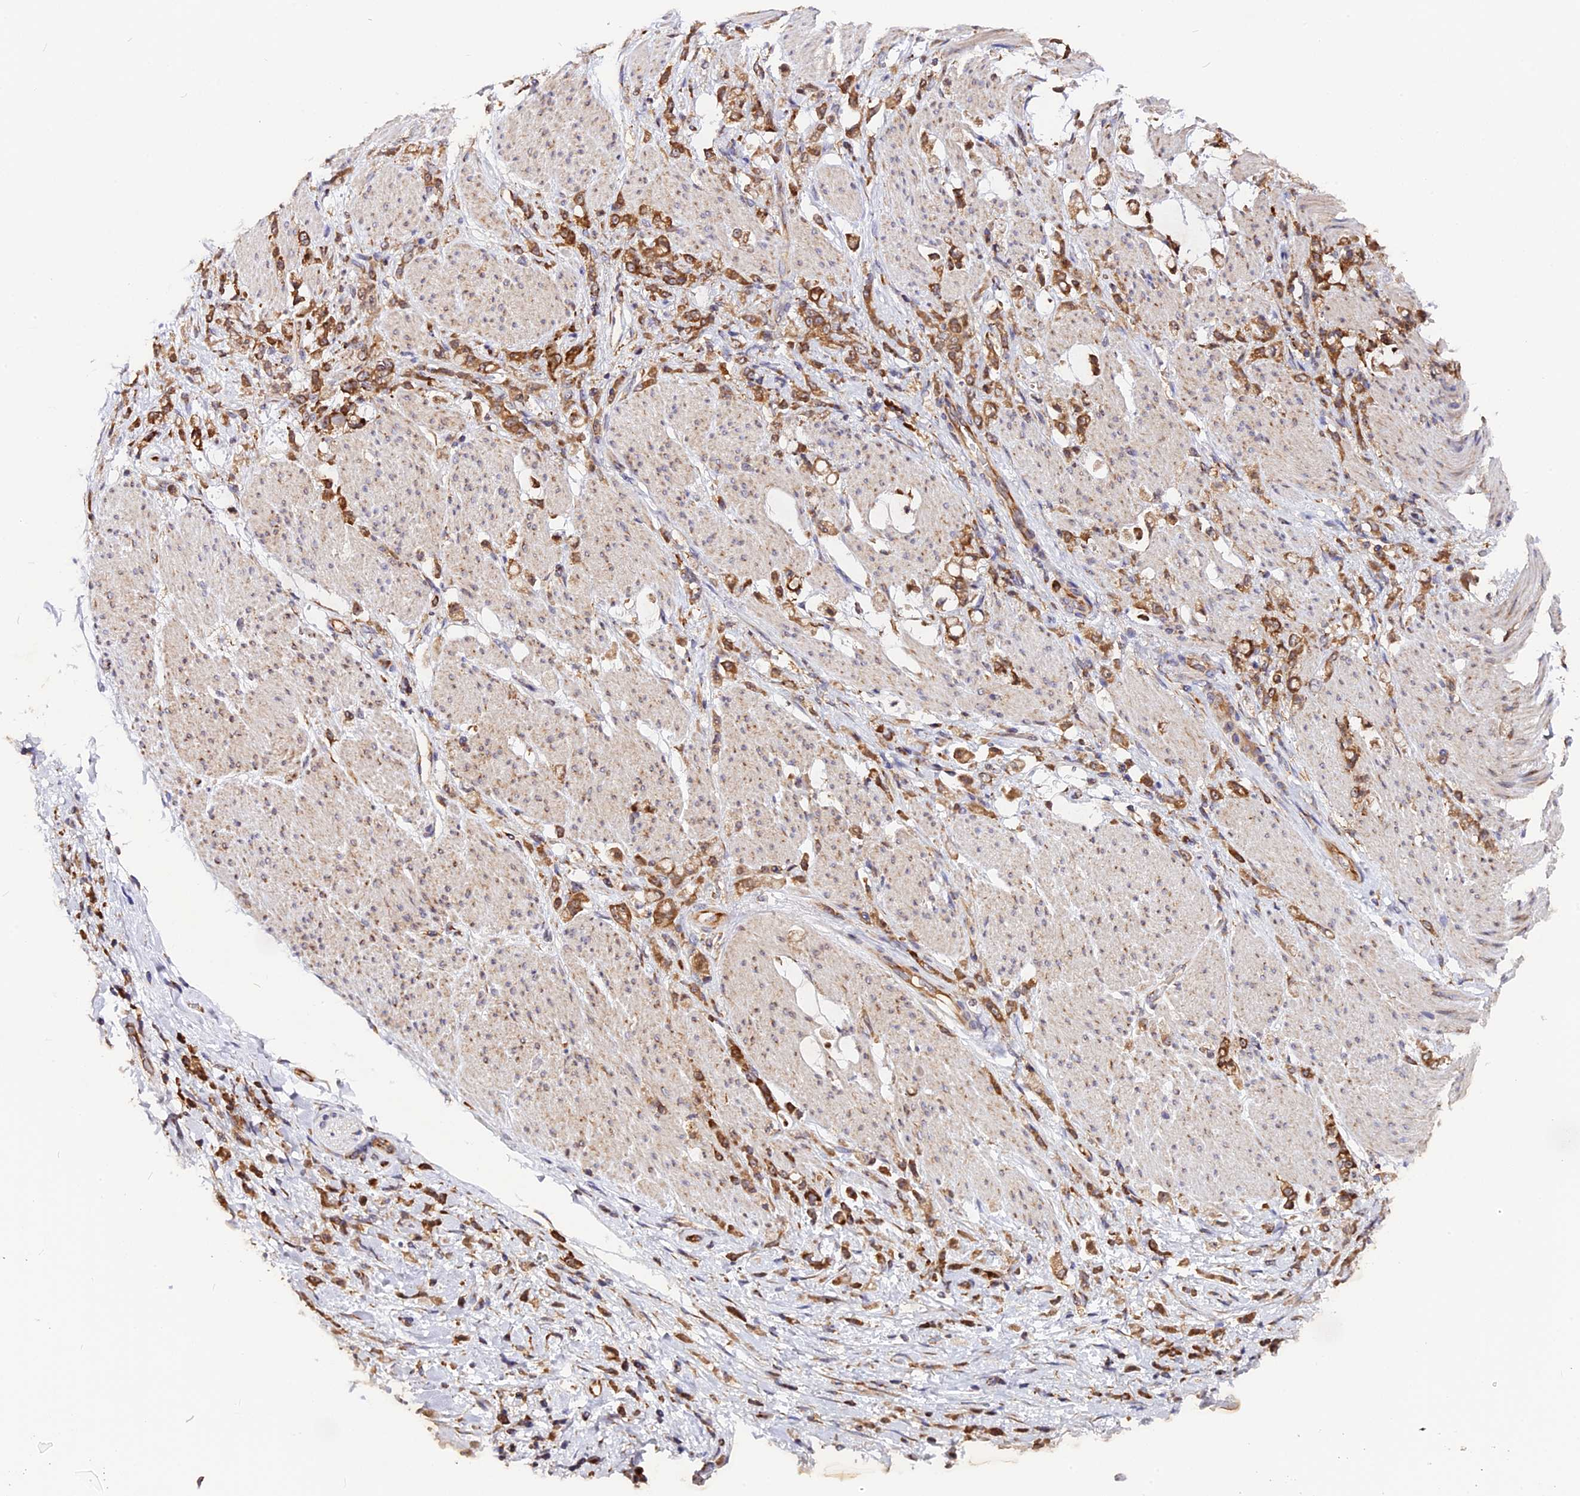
{"staining": {"intensity": "moderate", "quantity": ">75%", "location": "cytoplasmic/membranous"}, "tissue": "stomach cancer", "cell_type": "Tumor cells", "image_type": "cancer", "snomed": [{"axis": "morphology", "description": "Adenocarcinoma, NOS"}, {"axis": "topography", "description": "Stomach"}], "caption": "Stomach cancer stained with DAB immunohistochemistry demonstrates medium levels of moderate cytoplasmic/membranous positivity in approximately >75% of tumor cells.", "gene": "GNPTAB", "patient": {"sex": "female", "age": 60}}